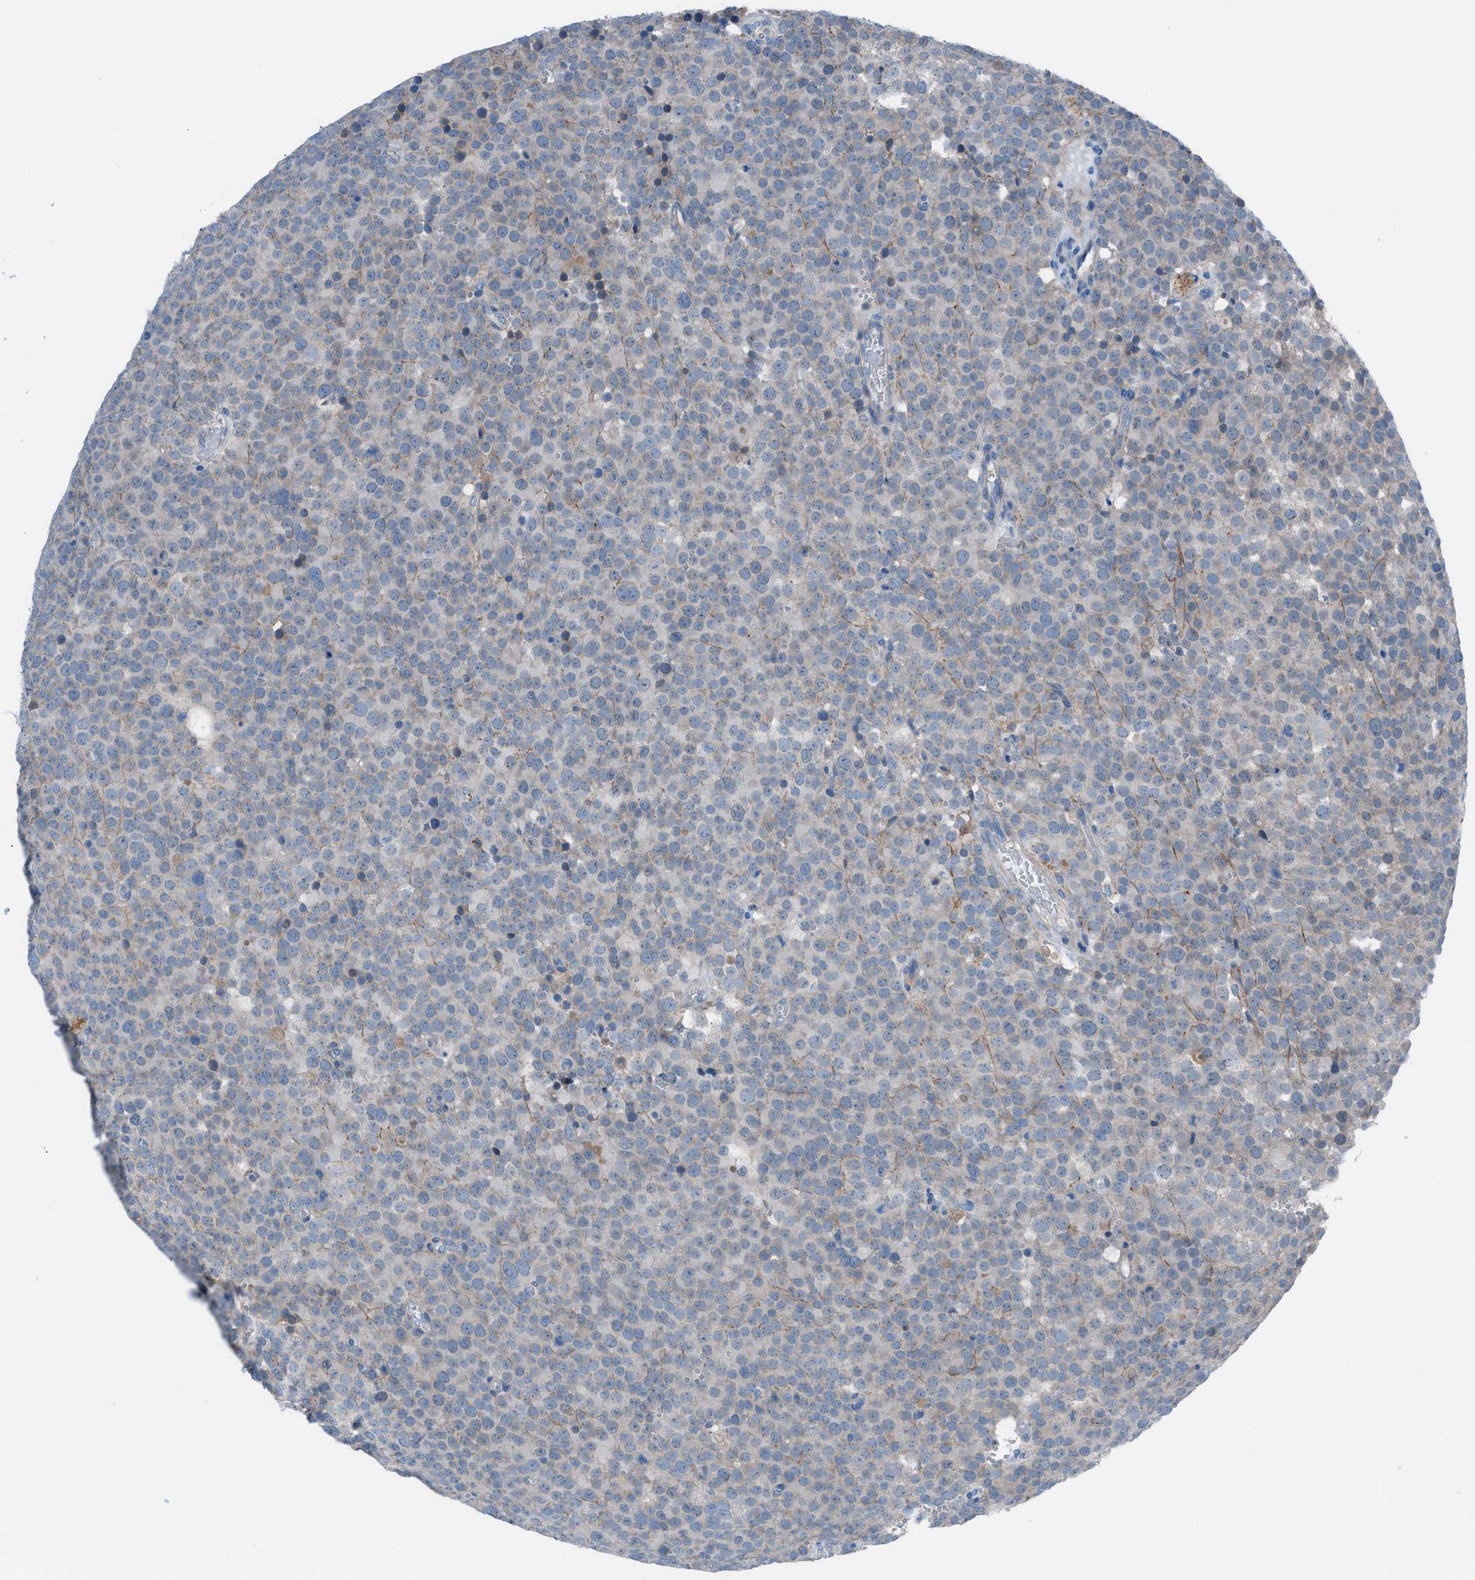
{"staining": {"intensity": "weak", "quantity": "<25%", "location": "cytoplasmic/membranous"}, "tissue": "testis cancer", "cell_type": "Tumor cells", "image_type": "cancer", "snomed": [{"axis": "morphology", "description": "Normal tissue, NOS"}, {"axis": "morphology", "description": "Seminoma, NOS"}, {"axis": "topography", "description": "Testis"}], "caption": "IHC photomicrograph of testis seminoma stained for a protein (brown), which reveals no staining in tumor cells.", "gene": "C5AR2", "patient": {"sex": "male", "age": 71}}